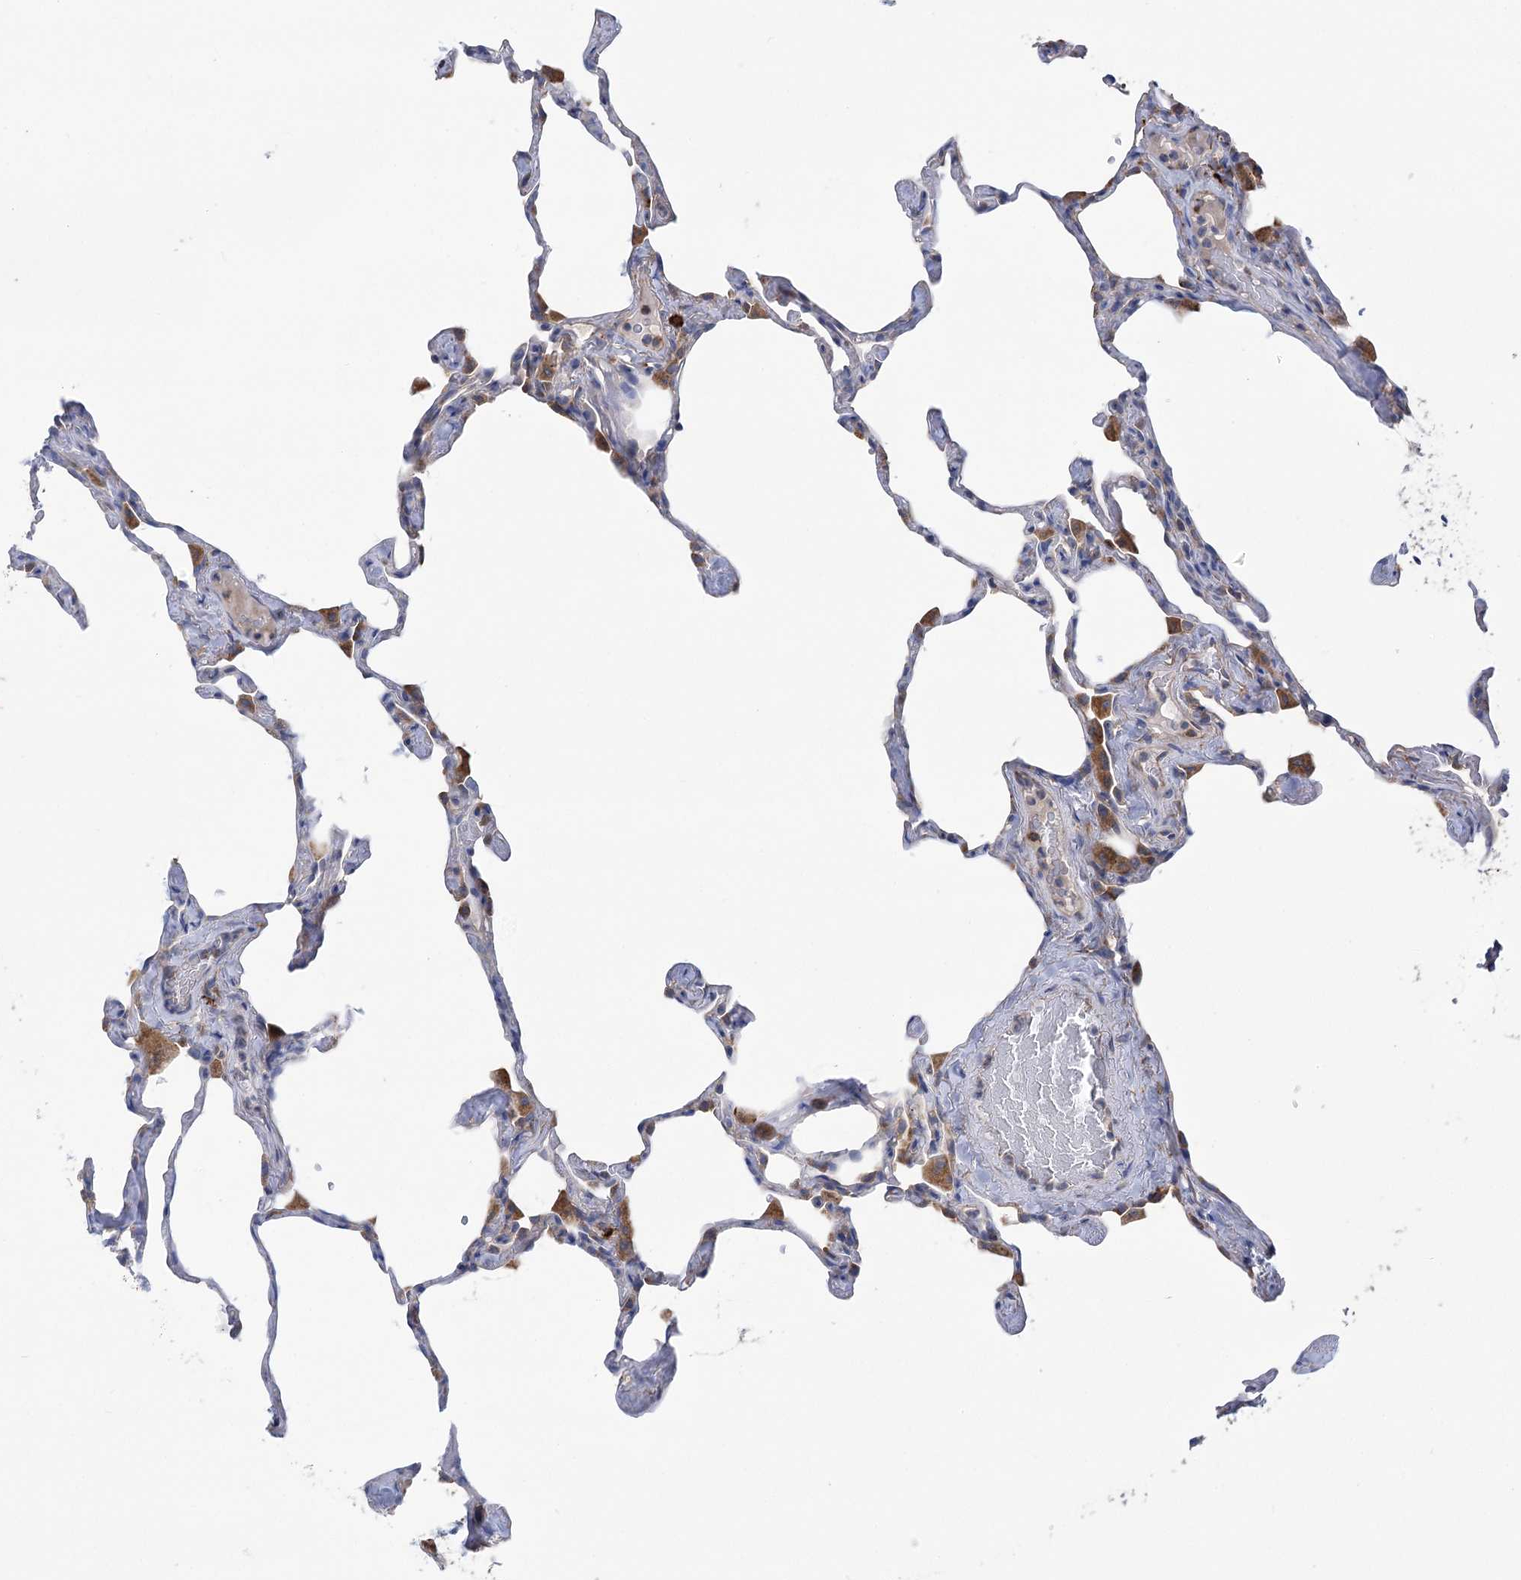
{"staining": {"intensity": "negative", "quantity": "none", "location": "none"}, "tissue": "lung", "cell_type": "Alveolar cells", "image_type": "normal", "snomed": [{"axis": "morphology", "description": "Normal tissue, NOS"}, {"axis": "topography", "description": "Lung"}], "caption": "This micrograph is of benign lung stained with IHC to label a protein in brown with the nuclei are counter-stained blue. There is no staining in alveolar cells.", "gene": "METTL24", "patient": {"sex": "male", "age": 65}}